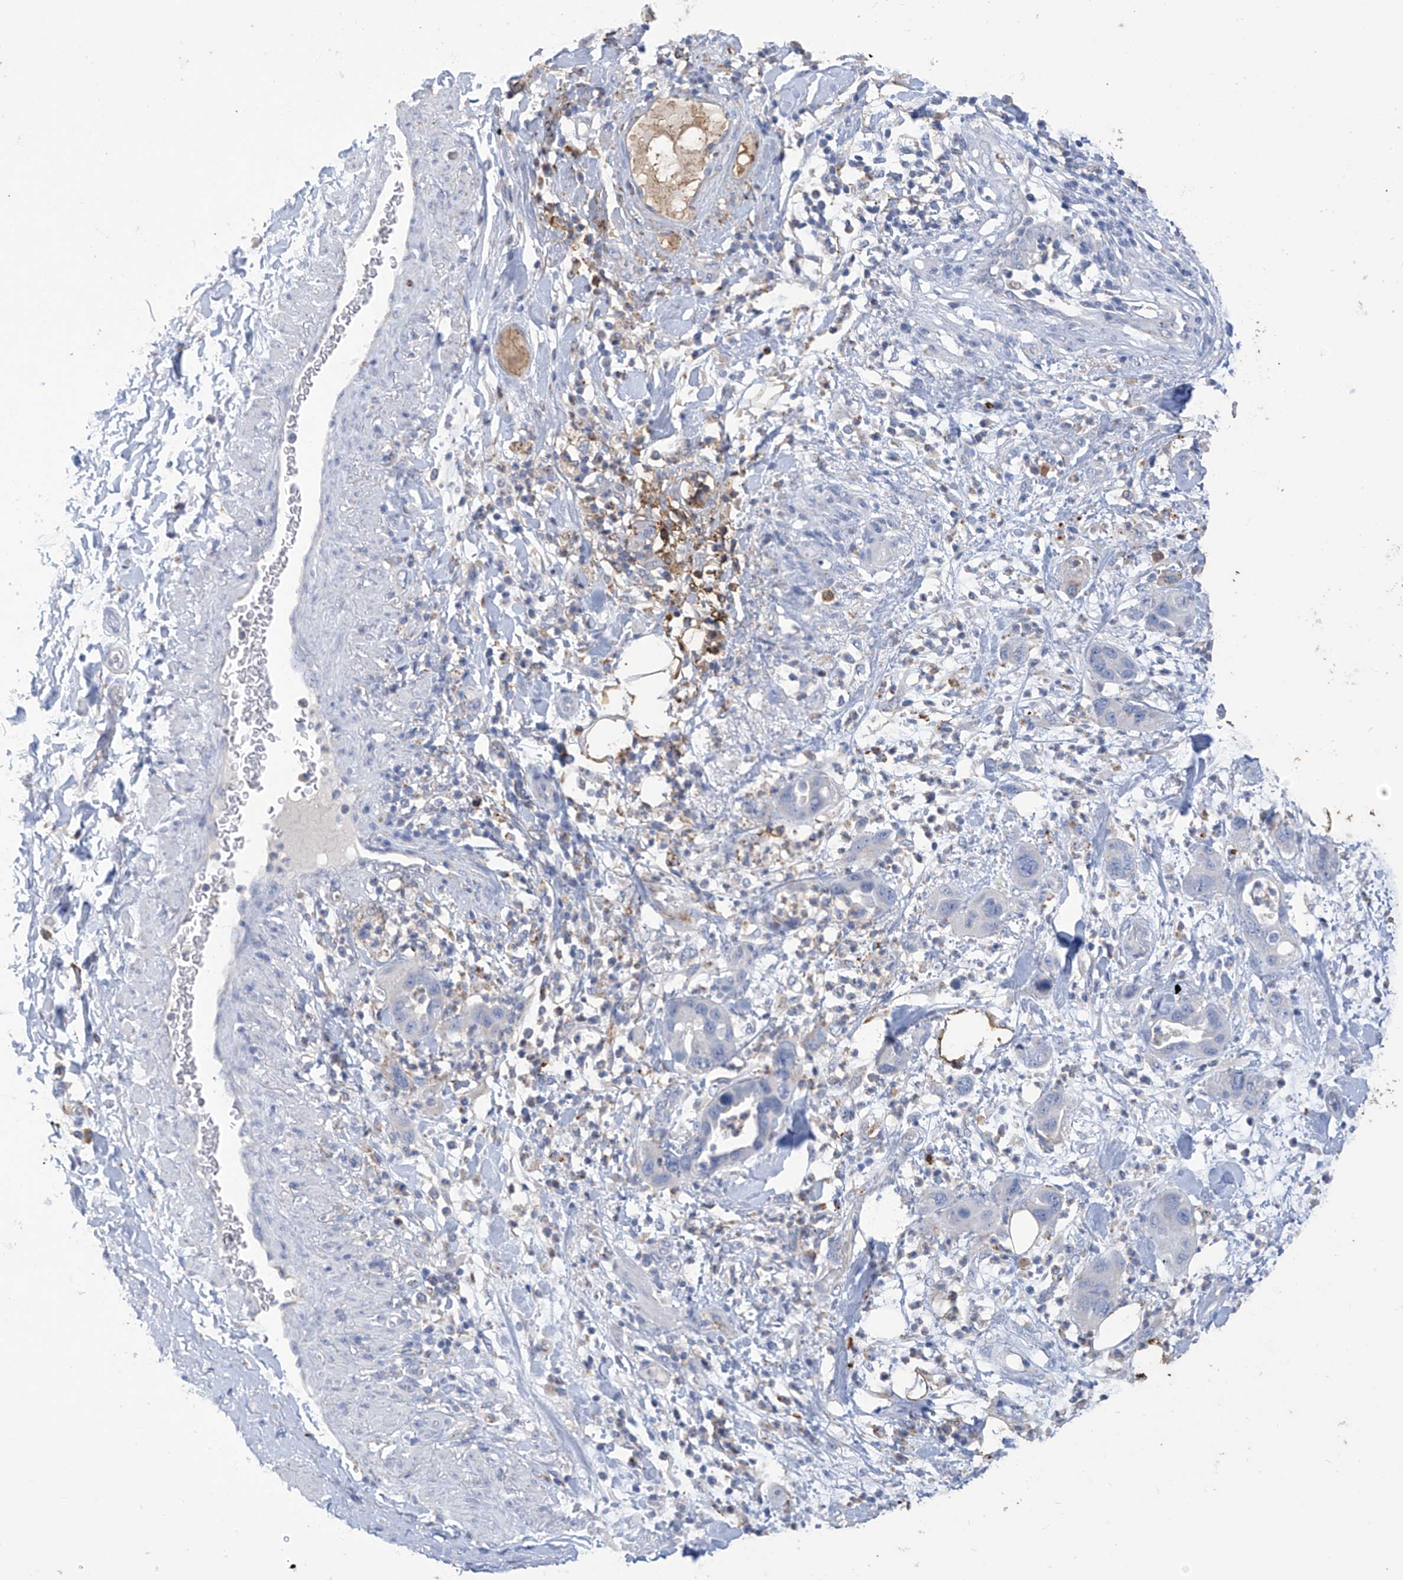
{"staining": {"intensity": "negative", "quantity": "none", "location": "none"}, "tissue": "pancreatic cancer", "cell_type": "Tumor cells", "image_type": "cancer", "snomed": [{"axis": "morphology", "description": "Adenocarcinoma, NOS"}, {"axis": "topography", "description": "Pancreas"}], "caption": "An immunohistochemistry image of pancreatic cancer is shown. There is no staining in tumor cells of pancreatic cancer.", "gene": "OGT", "patient": {"sex": "female", "age": 71}}